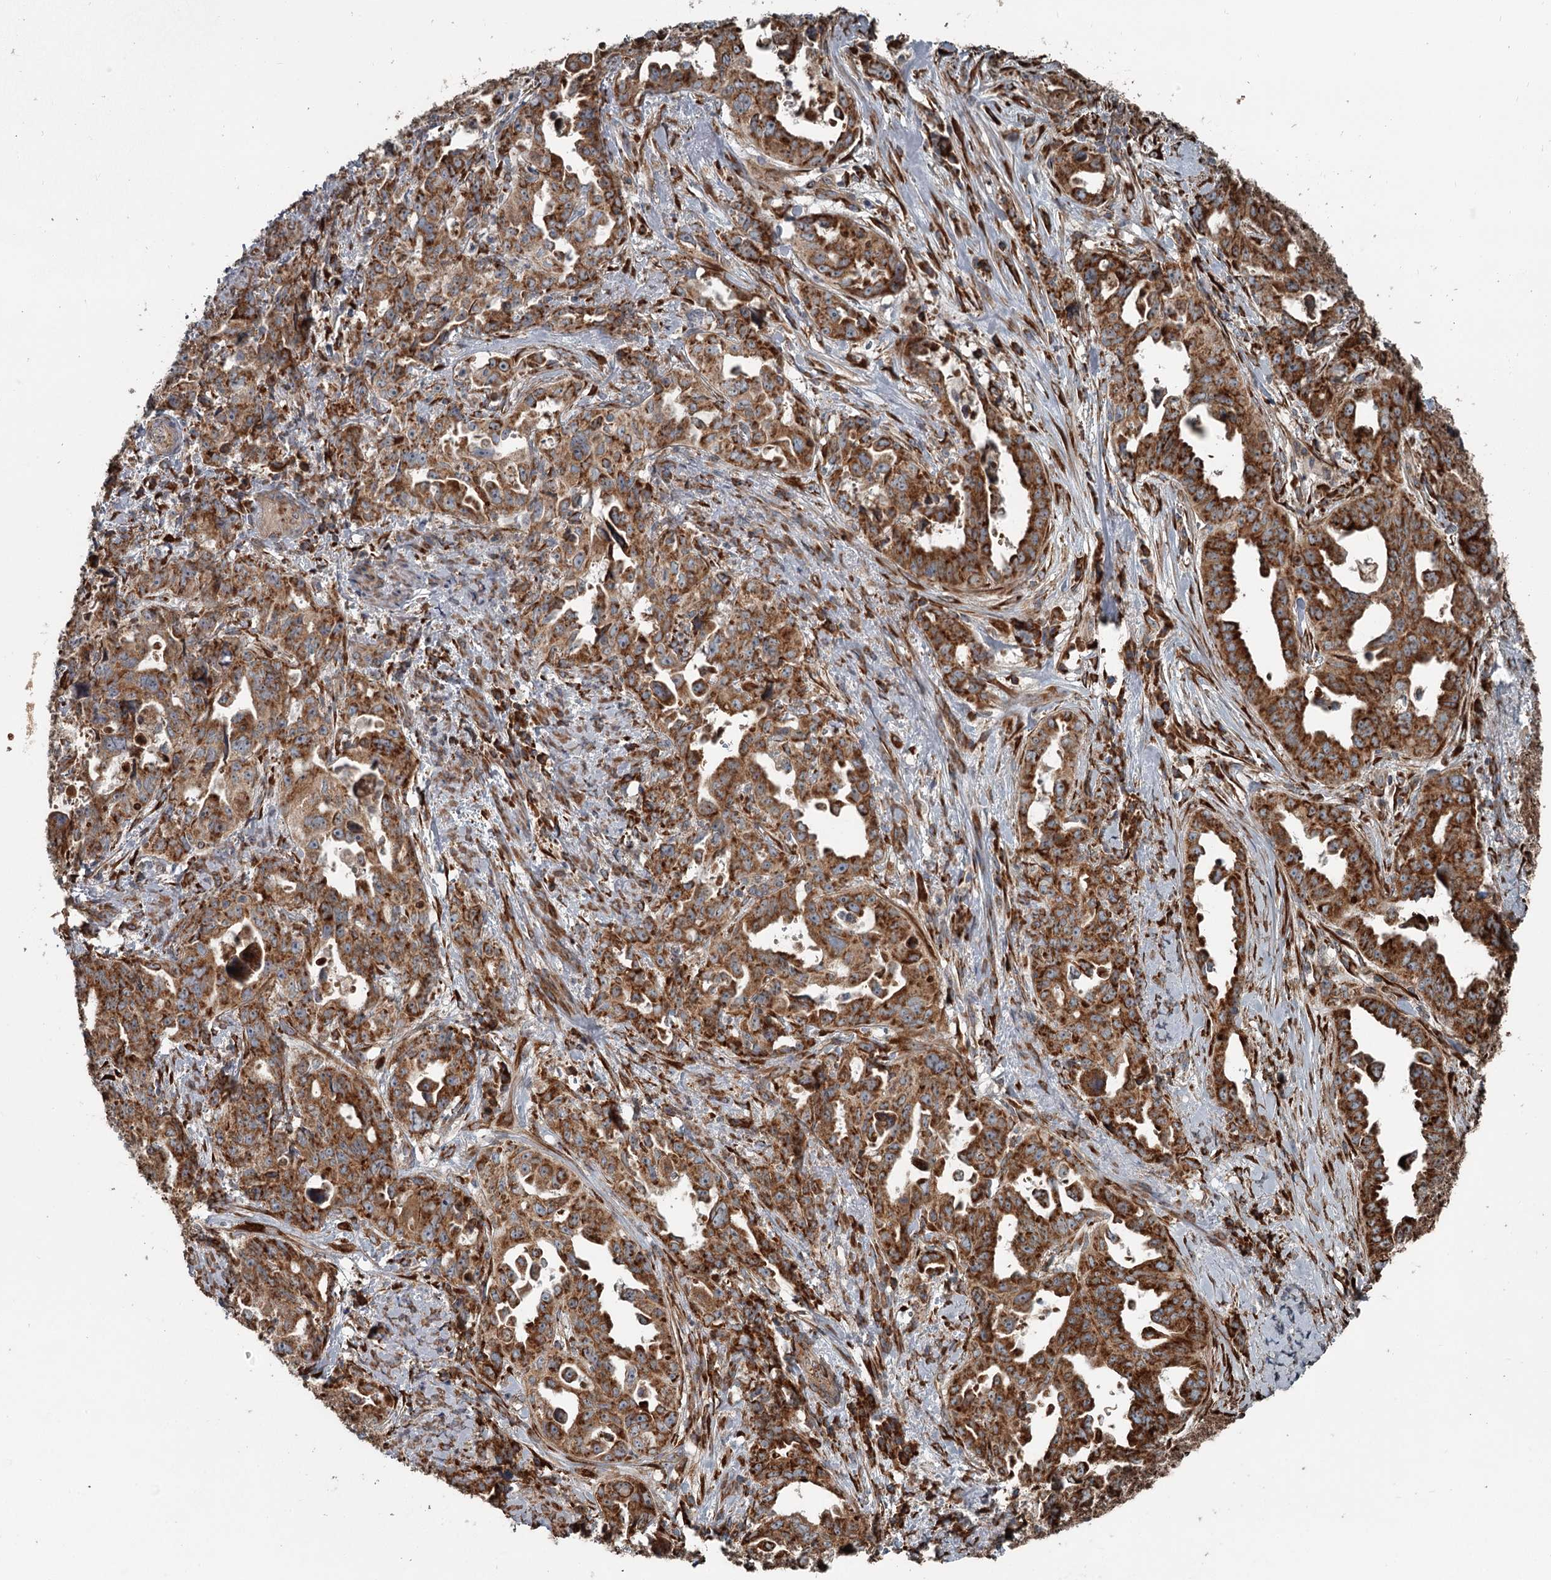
{"staining": {"intensity": "strong", "quantity": ">75%", "location": "cytoplasmic/membranous"}, "tissue": "endometrial cancer", "cell_type": "Tumor cells", "image_type": "cancer", "snomed": [{"axis": "morphology", "description": "Adenocarcinoma, NOS"}, {"axis": "topography", "description": "Endometrium"}], "caption": "Immunohistochemistry (IHC) (DAB) staining of adenocarcinoma (endometrial) exhibits strong cytoplasmic/membranous protein staining in approximately >75% of tumor cells.", "gene": "RASSF8", "patient": {"sex": "female", "age": 65}}